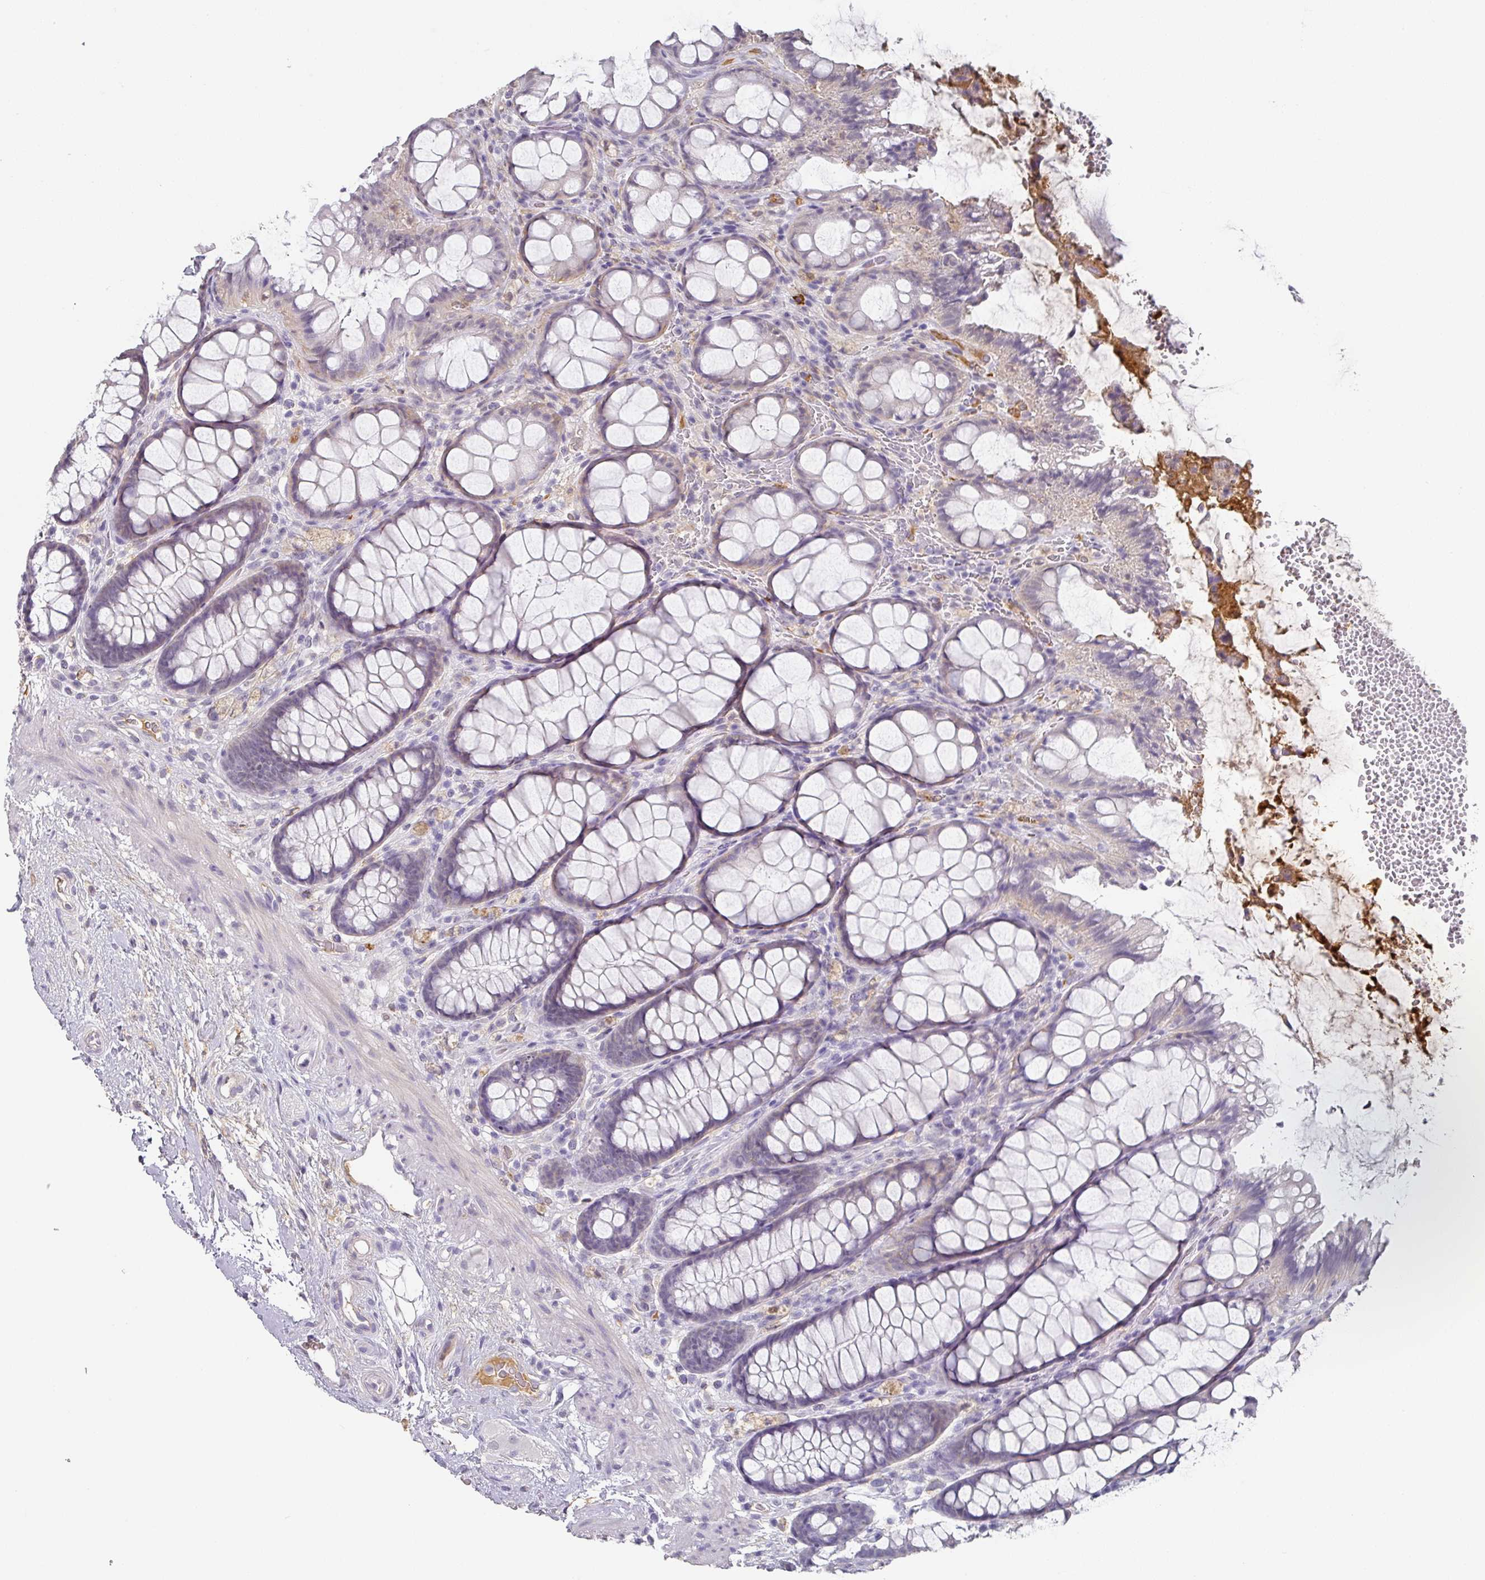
{"staining": {"intensity": "negative", "quantity": "none", "location": "none"}, "tissue": "rectum", "cell_type": "Glandular cells", "image_type": "normal", "snomed": [{"axis": "morphology", "description": "Normal tissue, NOS"}, {"axis": "topography", "description": "Rectum"}], "caption": "IHC micrograph of benign rectum: rectum stained with DAB (3,3'-diaminobenzidine) demonstrates no significant protein expression in glandular cells. (Immunohistochemistry, brightfield microscopy, high magnification).", "gene": "C1QB", "patient": {"sex": "female", "age": 67}}